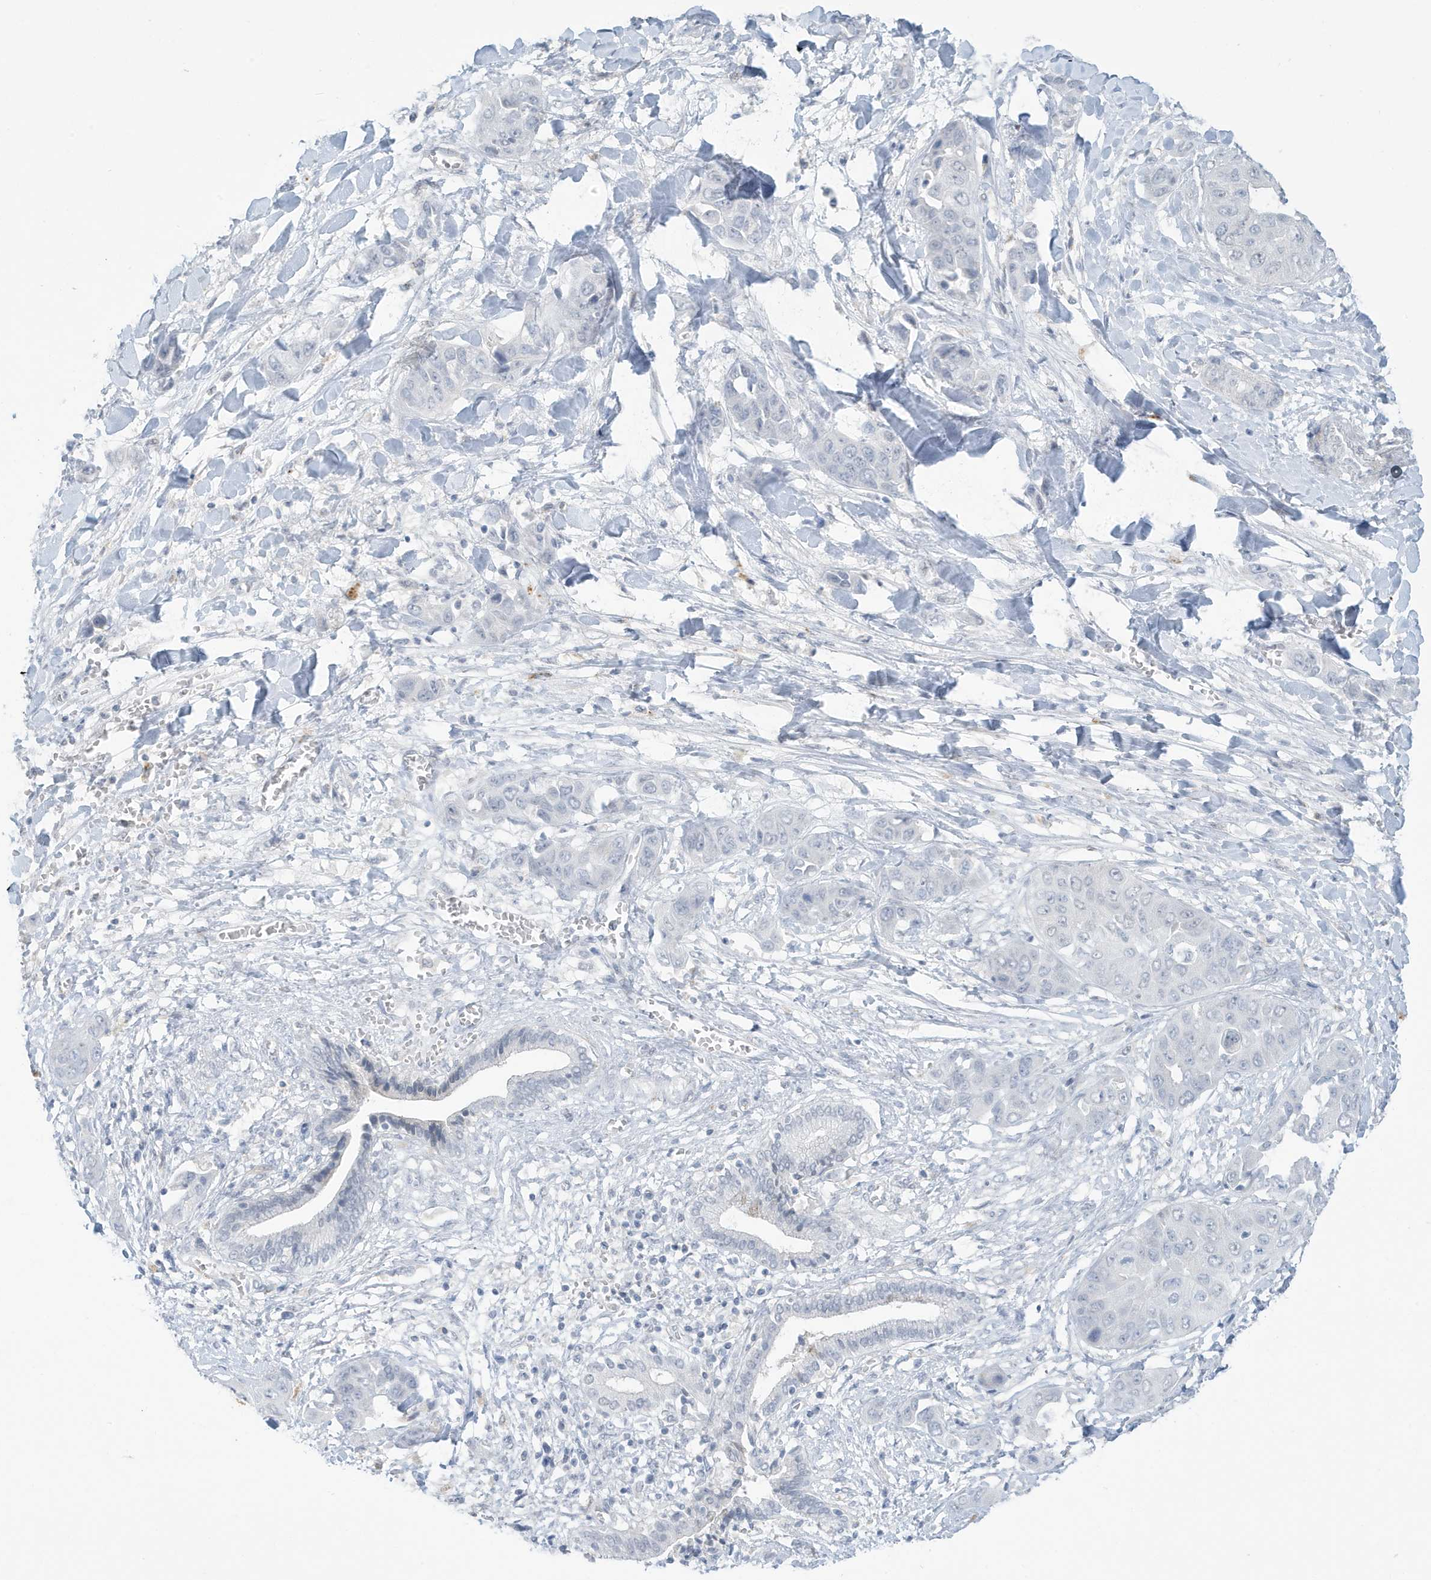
{"staining": {"intensity": "negative", "quantity": "none", "location": "none"}, "tissue": "liver cancer", "cell_type": "Tumor cells", "image_type": "cancer", "snomed": [{"axis": "morphology", "description": "Cholangiocarcinoma"}, {"axis": "topography", "description": "Liver"}], "caption": "A histopathology image of human liver cholangiocarcinoma is negative for staining in tumor cells.", "gene": "PERM1", "patient": {"sex": "female", "age": 52}}